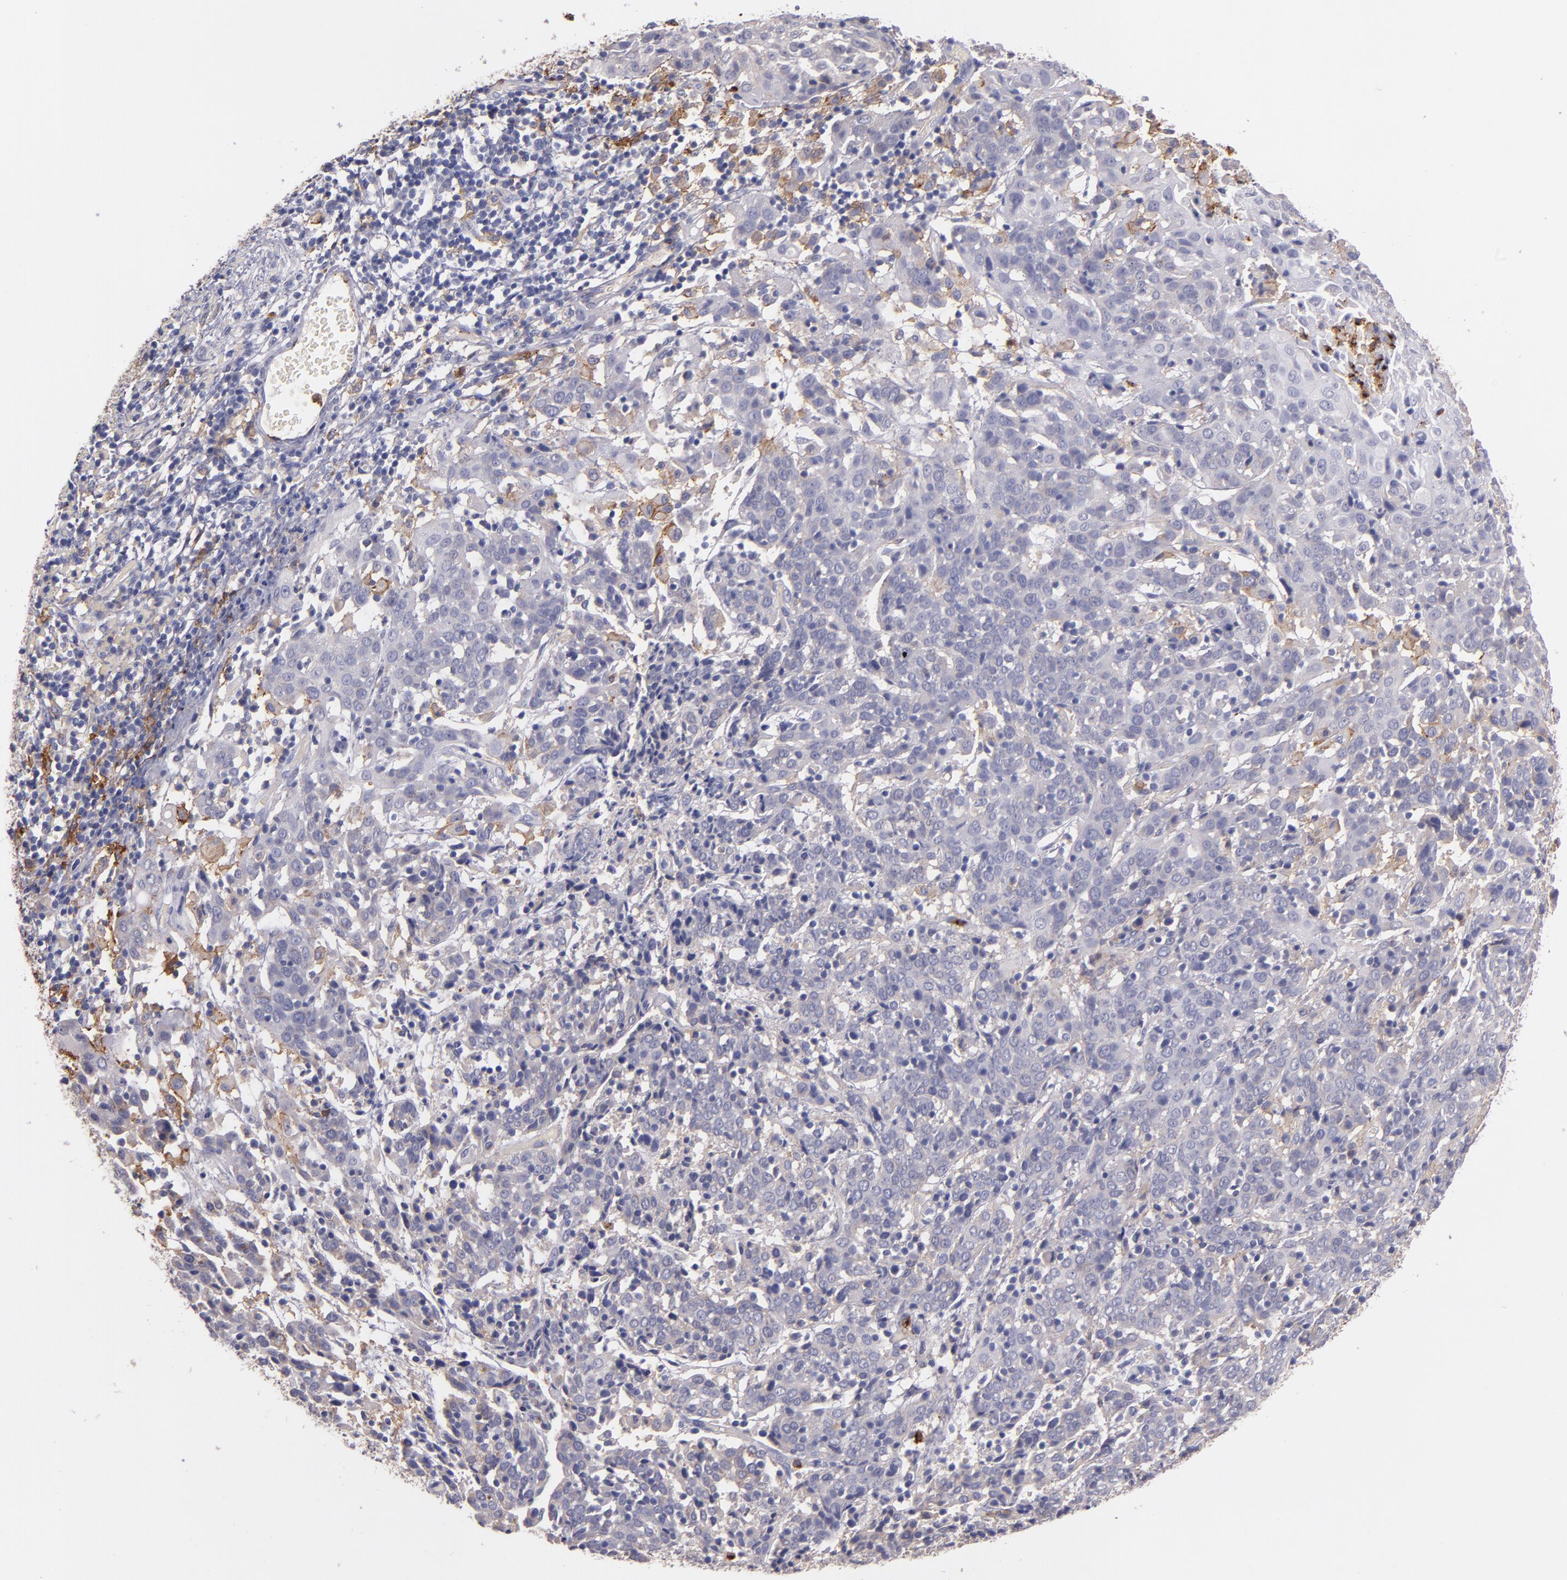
{"staining": {"intensity": "negative", "quantity": "none", "location": "none"}, "tissue": "cervical cancer", "cell_type": "Tumor cells", "image_type": "cancer", "snomed": [{"axis": "morphology", "description": "Normal tissue, NOS"}, {"axis": "morphology", "description": "Squamous cell carcinoma, NOS"}, {"axis": "topography", "description": "Cervix"}], "caption": "This is an IHC histopathology image of cervical cancer. There is no expression in tumor cells.", "gene": "C5AR1", "patient": {"sex": "female", "age": 67}}